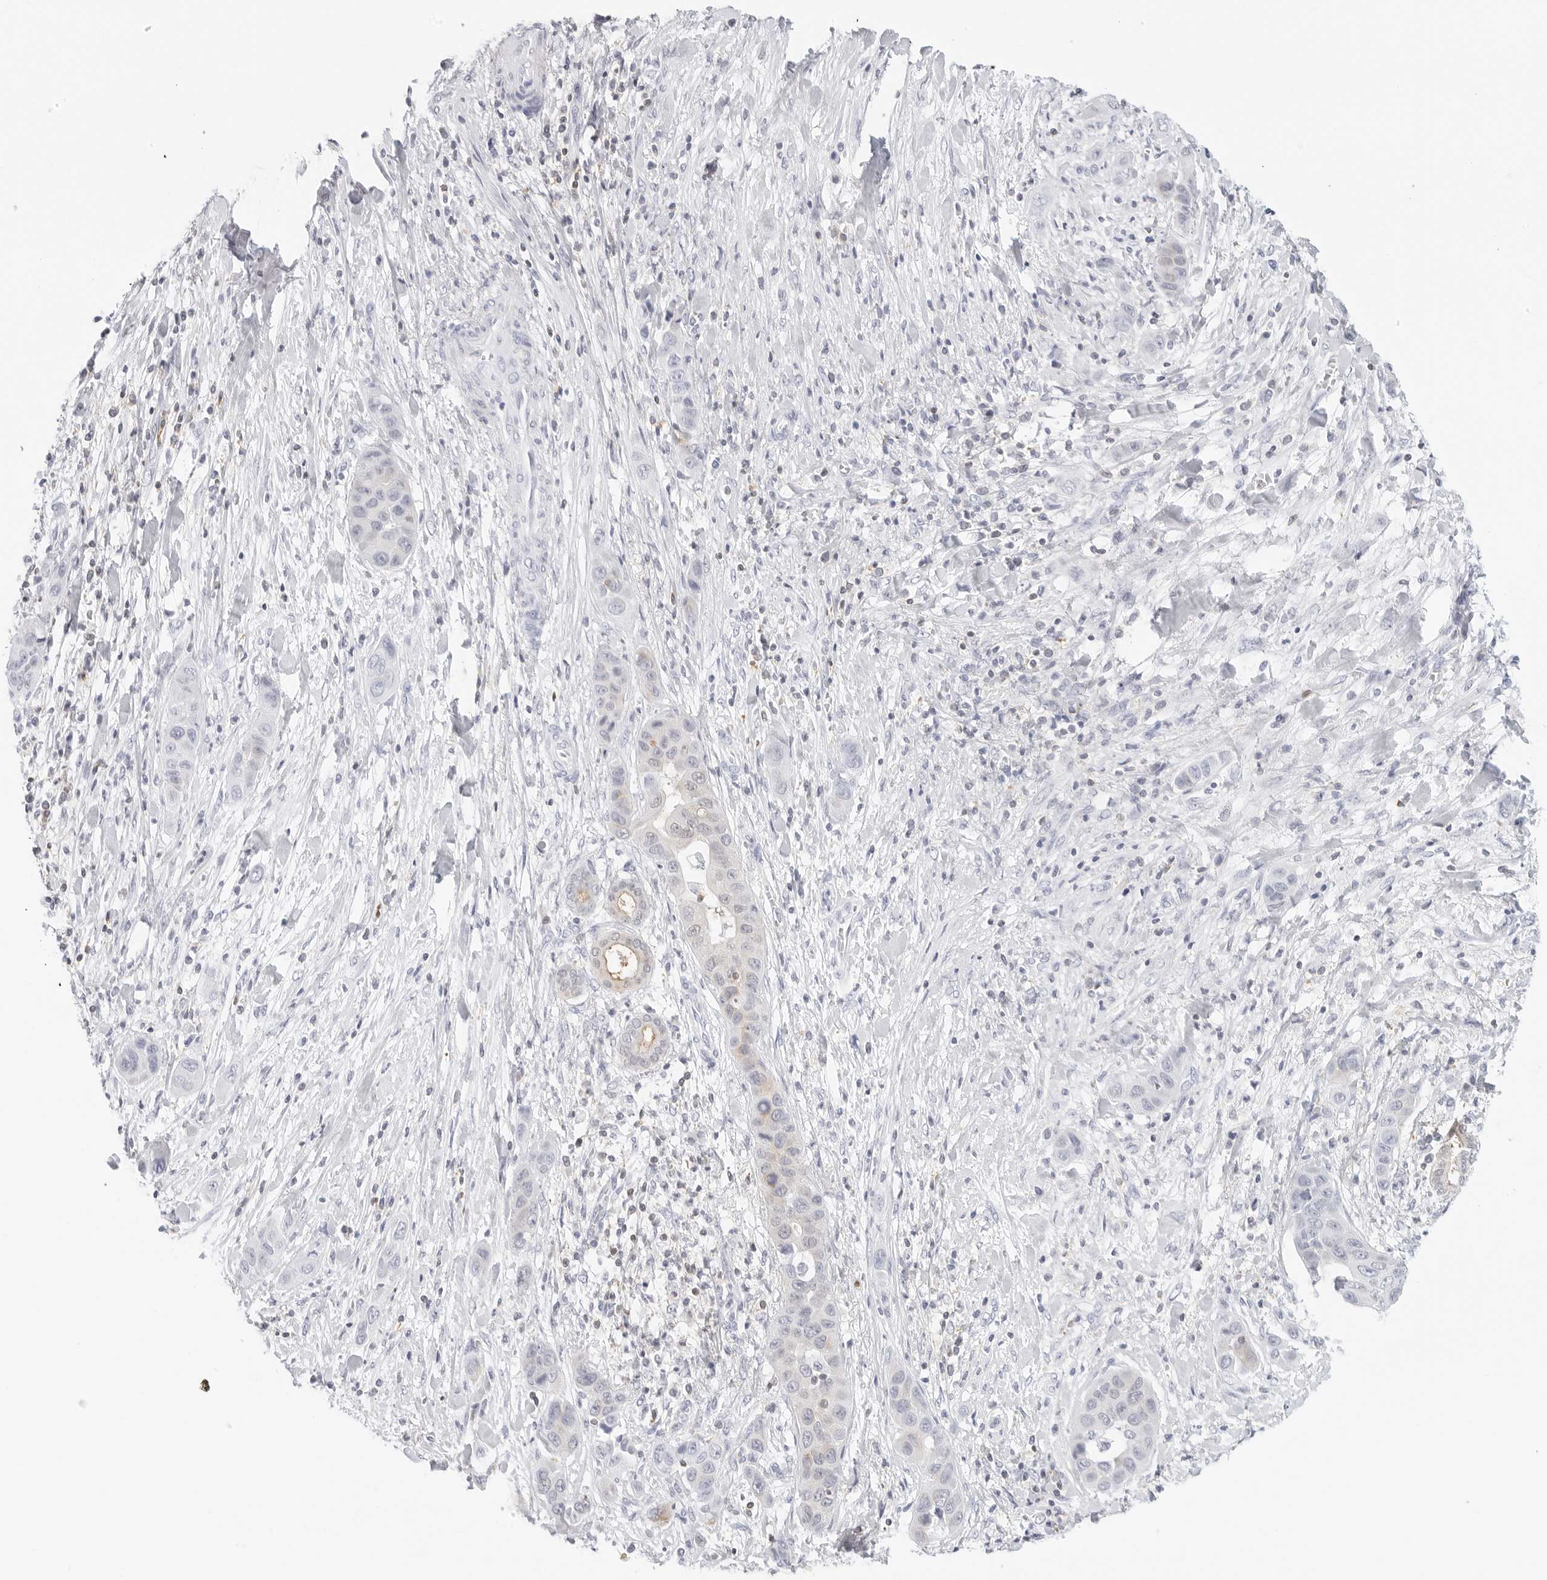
{"staining": {"intensity": "negative", "quantity": "none", "location": "none"}, "tissue": "liver cancer", "cell_type": "Tumor cells", "image_type": "cancer", "snomed": [{"axis": "morphology", "description": "Cholangiocarcinoma"}, {"axis": "topography", "description": "Liver"}], "caption": "Immunohistochemical staining of human cholangiocarcinoma (liver) demonstrates no significant expression in tumor cells.", "gene": "SLC9A3R1", "patient": {"sex": "female", "age": 52}}